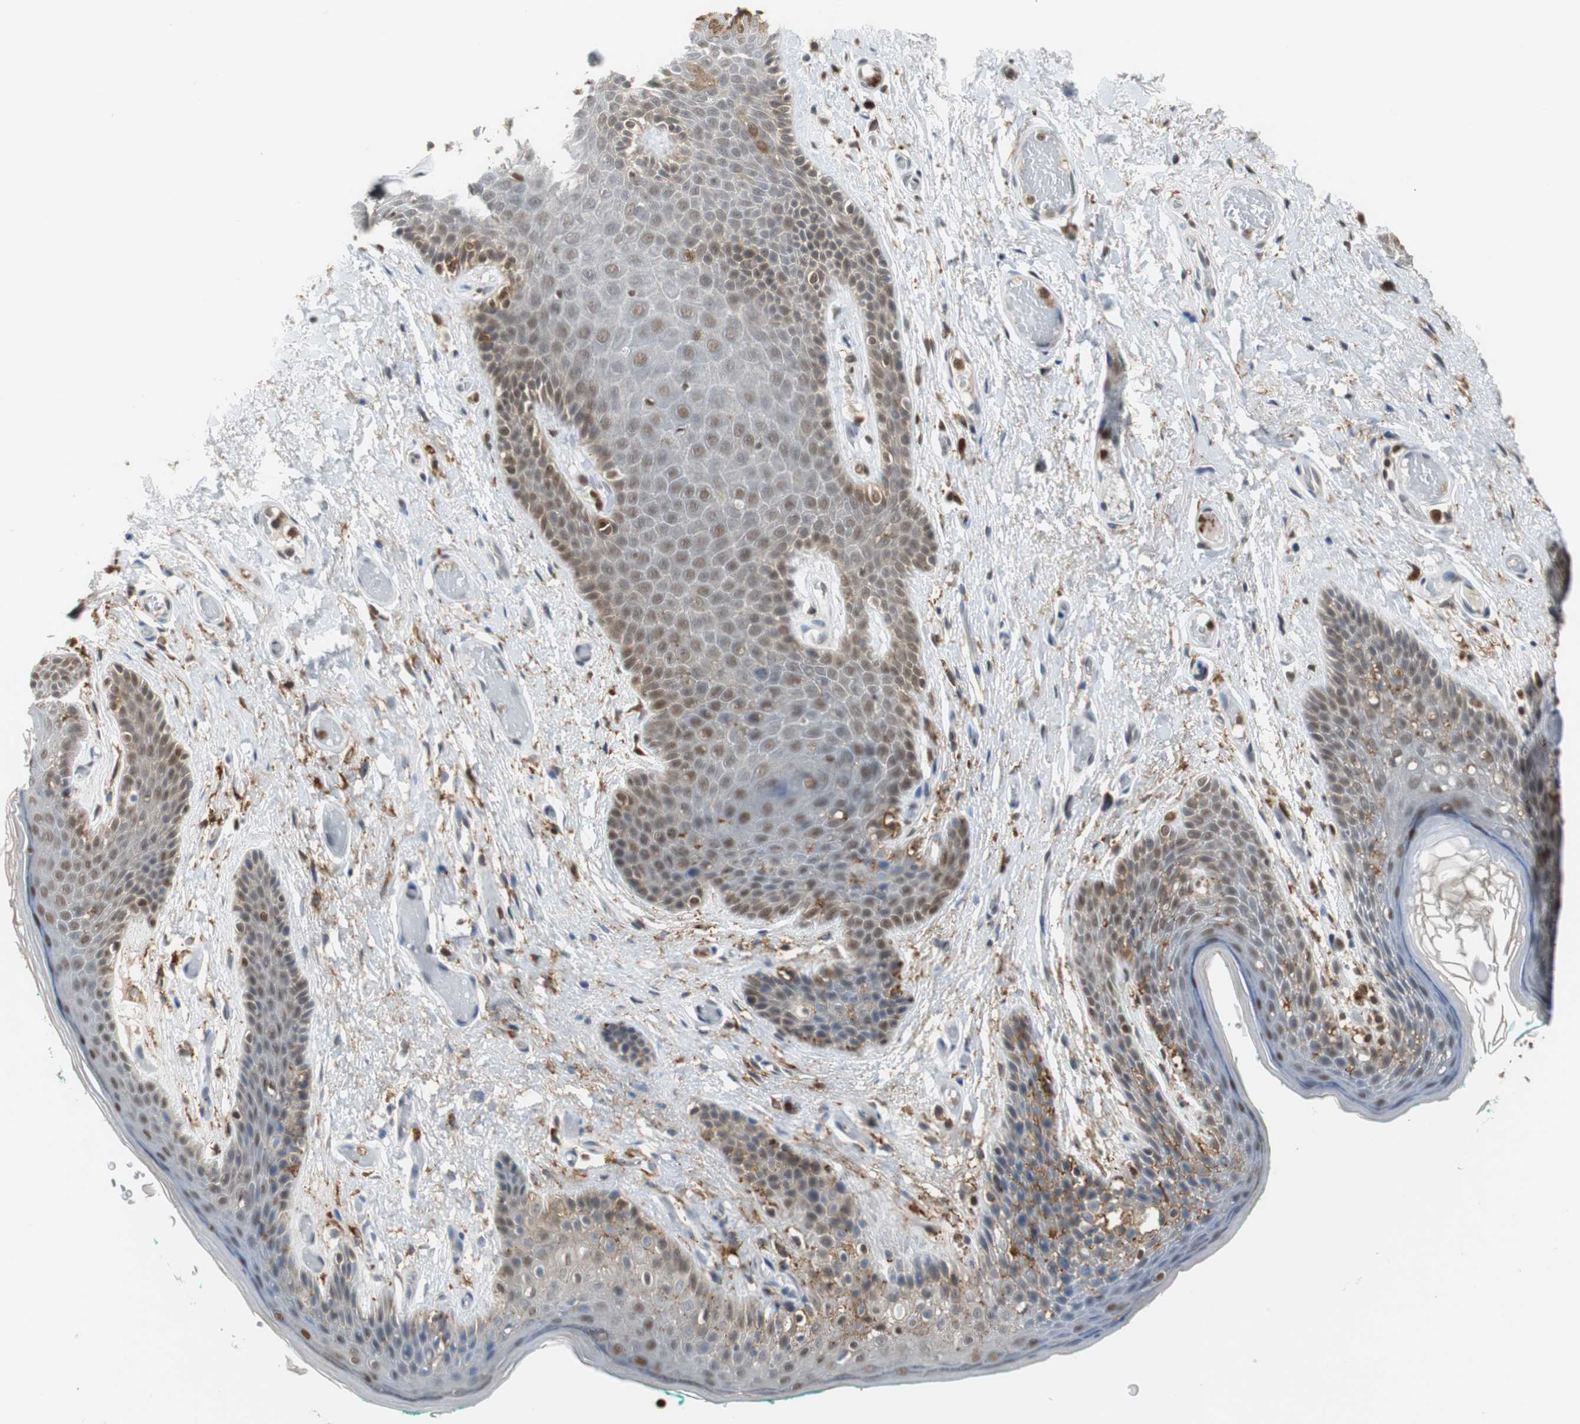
{"staining": {"intensity": "moderate", "quantity": ">75%", "location": "cytoplasmic/membranous,nuclear"}, "tissue": "skin", "cell_type": "Epidermal cells", "image_type": "normal", "snomed": [{"axis": "morphology", "description": "Normal tissue, NOS"}, {"axis": "topography", "description": "Anal"}], "caption": "Immunohistochemistry photomicrograph of normal skin: skin stained using immunohistochemistry shows medium levels of moderate protein expression localized specifically in the cytoplasmic/membranous,nuclear of epidermal cells, appearing as a cytoplasmic/membranous,nuclear brown color.", "gene": "SIRT1", "patient": {"sex": "male", "age": 74}}